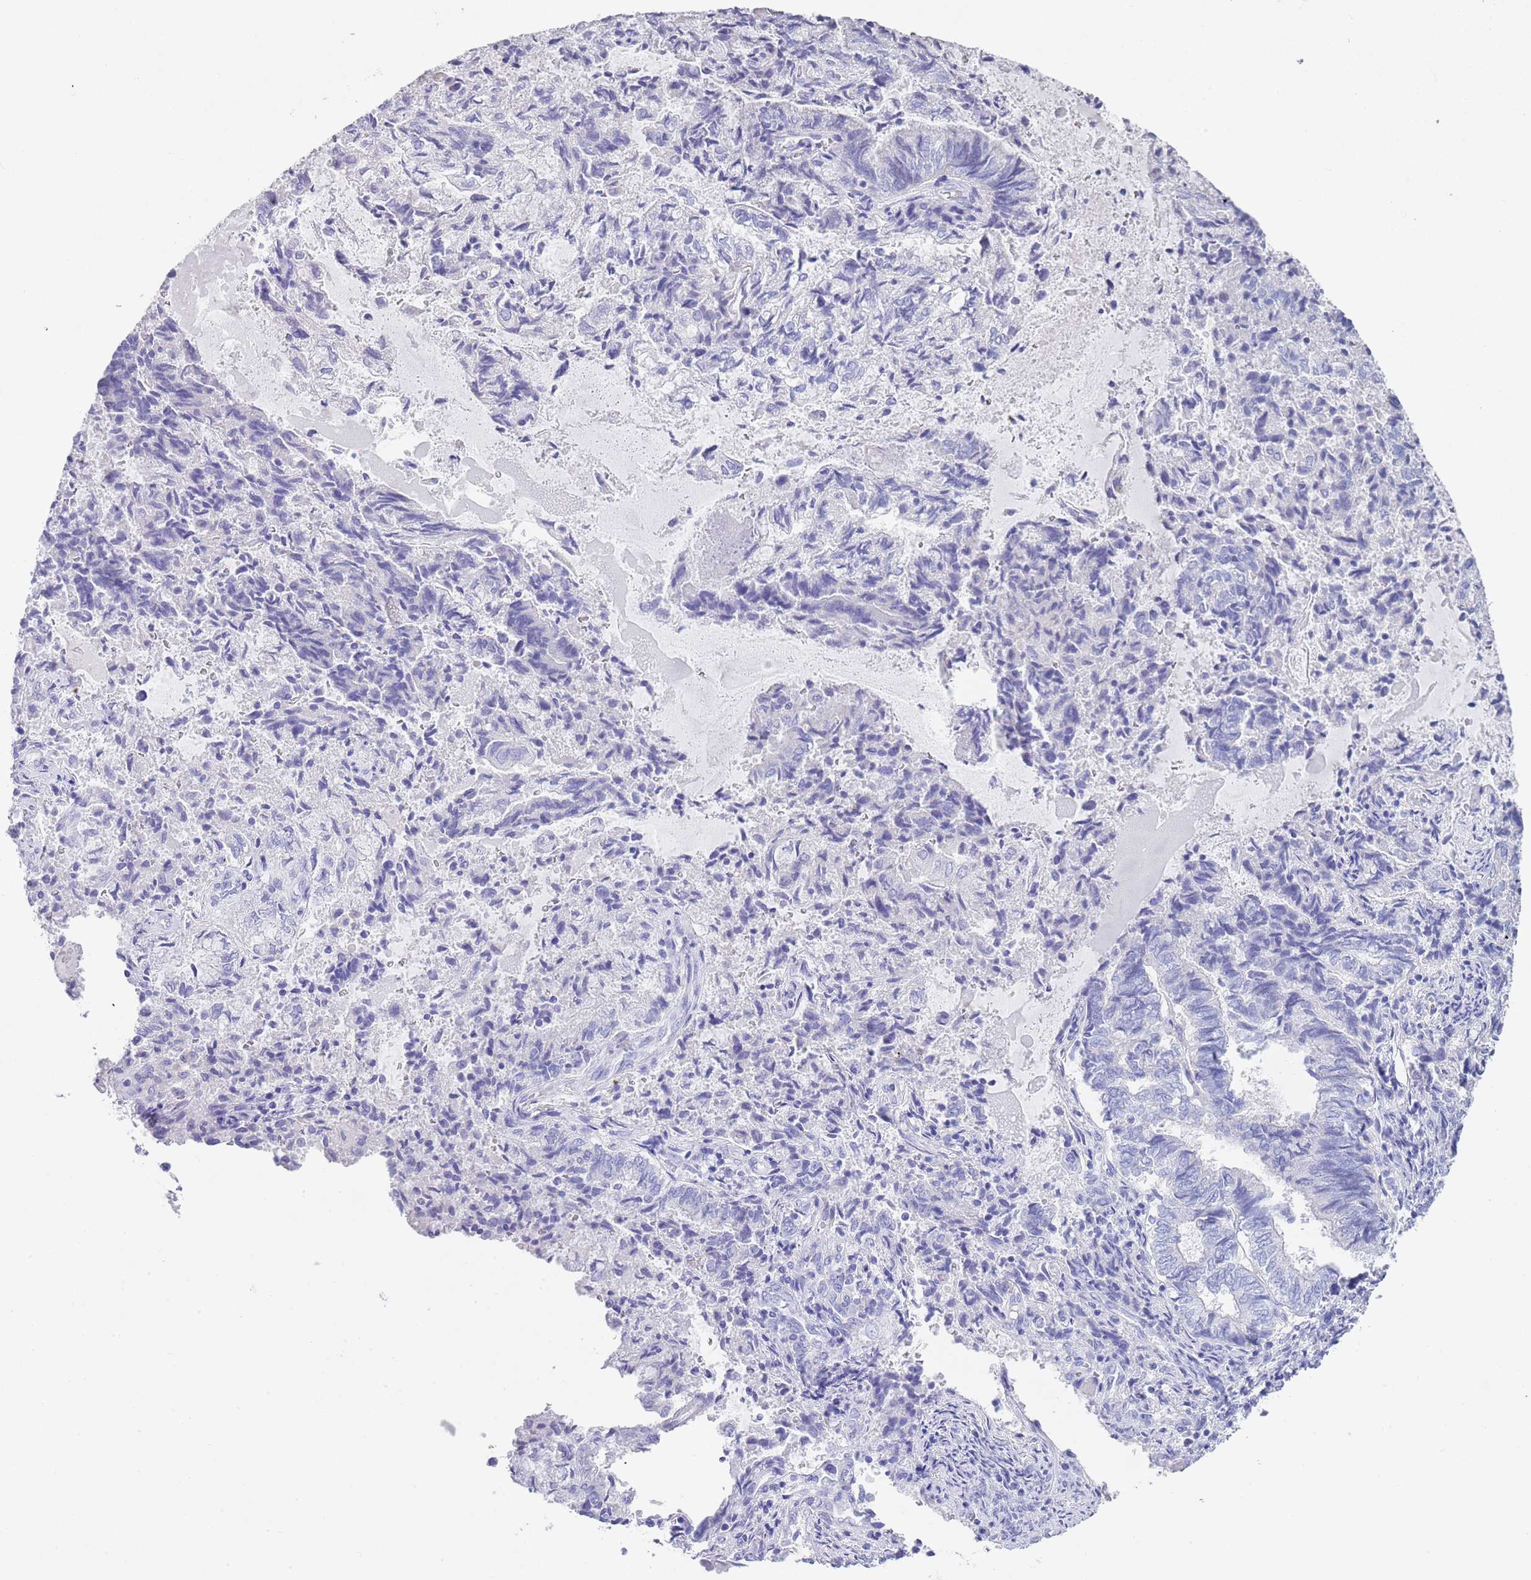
{"staining": {"intensity": "negative", "quantity": "none", "location": "none"}, "tissue": "endometrial cancer", "cell_type": "Tumor cells", "image_type": "cancer", "snomed": [{"axis": "morphology", "description": "Adenocarcinoma, NOS"}, {"axis": "topography", "description": "Endometrium"}], "caption": "Photomicrograph shows no protein expression in tumor cells of endometrial adenocarcinoma tissue. The staining is performed using DAB brown chromogen with nuclei counter-stained in using hematoxylin.", "gene": "CPXM2", "patient": {"sex": "female", "age": 80}}